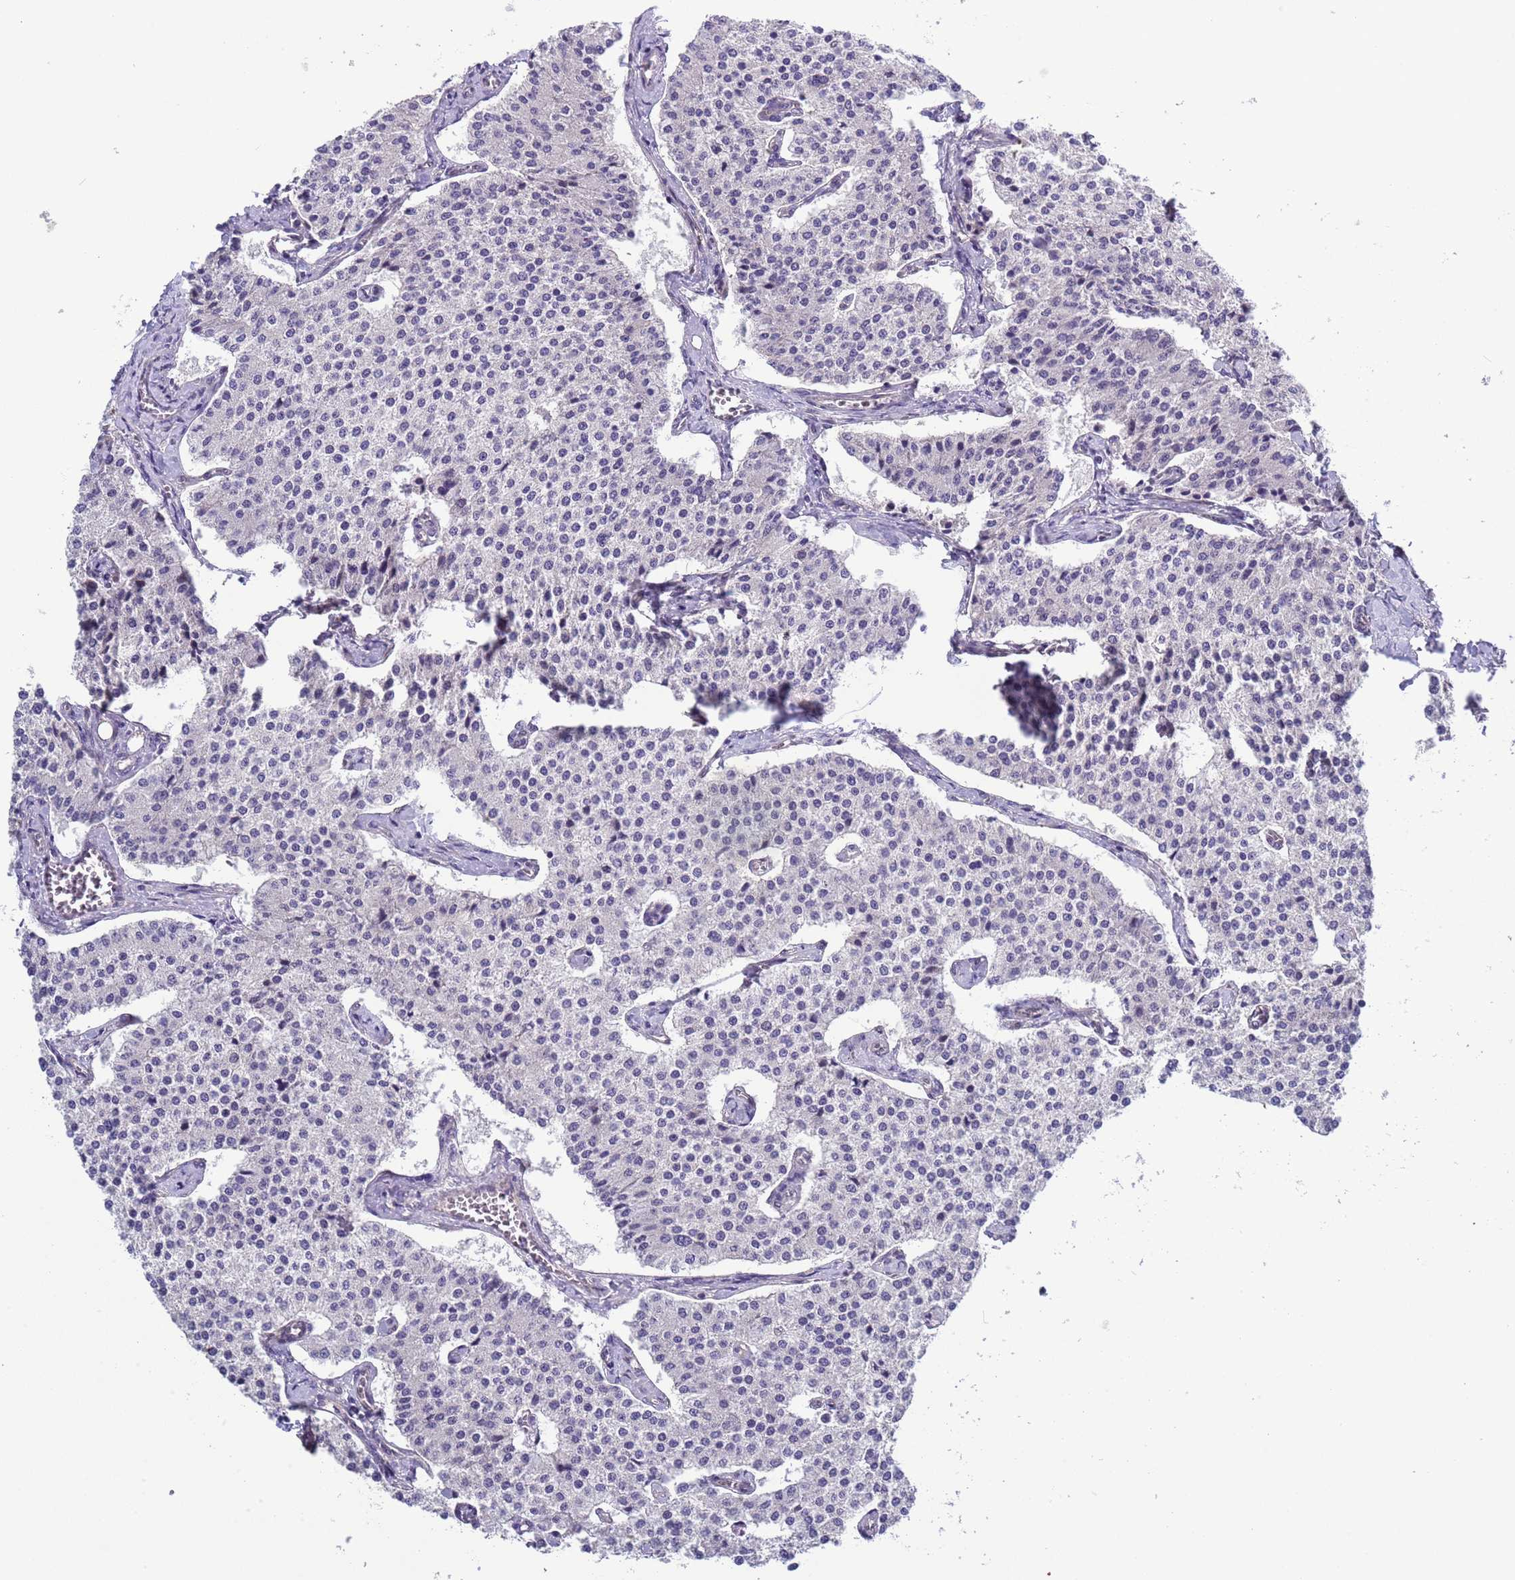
{"staining": {"intensity": "negative", "quantity": "none", "location": "none"}, "tissue": "carcinoid", "cell_type": "Tumor cells", "image_type": "cancer", "snomed": [{"axis": "morphology", "description": "Carcinoid, malignant, NOS"}, {"axis": "topography", "description": "Colon"}], "caption": "The histopathology image exhibits no significant positivity in tumor cells of carcinoid.", "gene": "TRMT10A", "patient": {"sex": "female", "age": 52}}